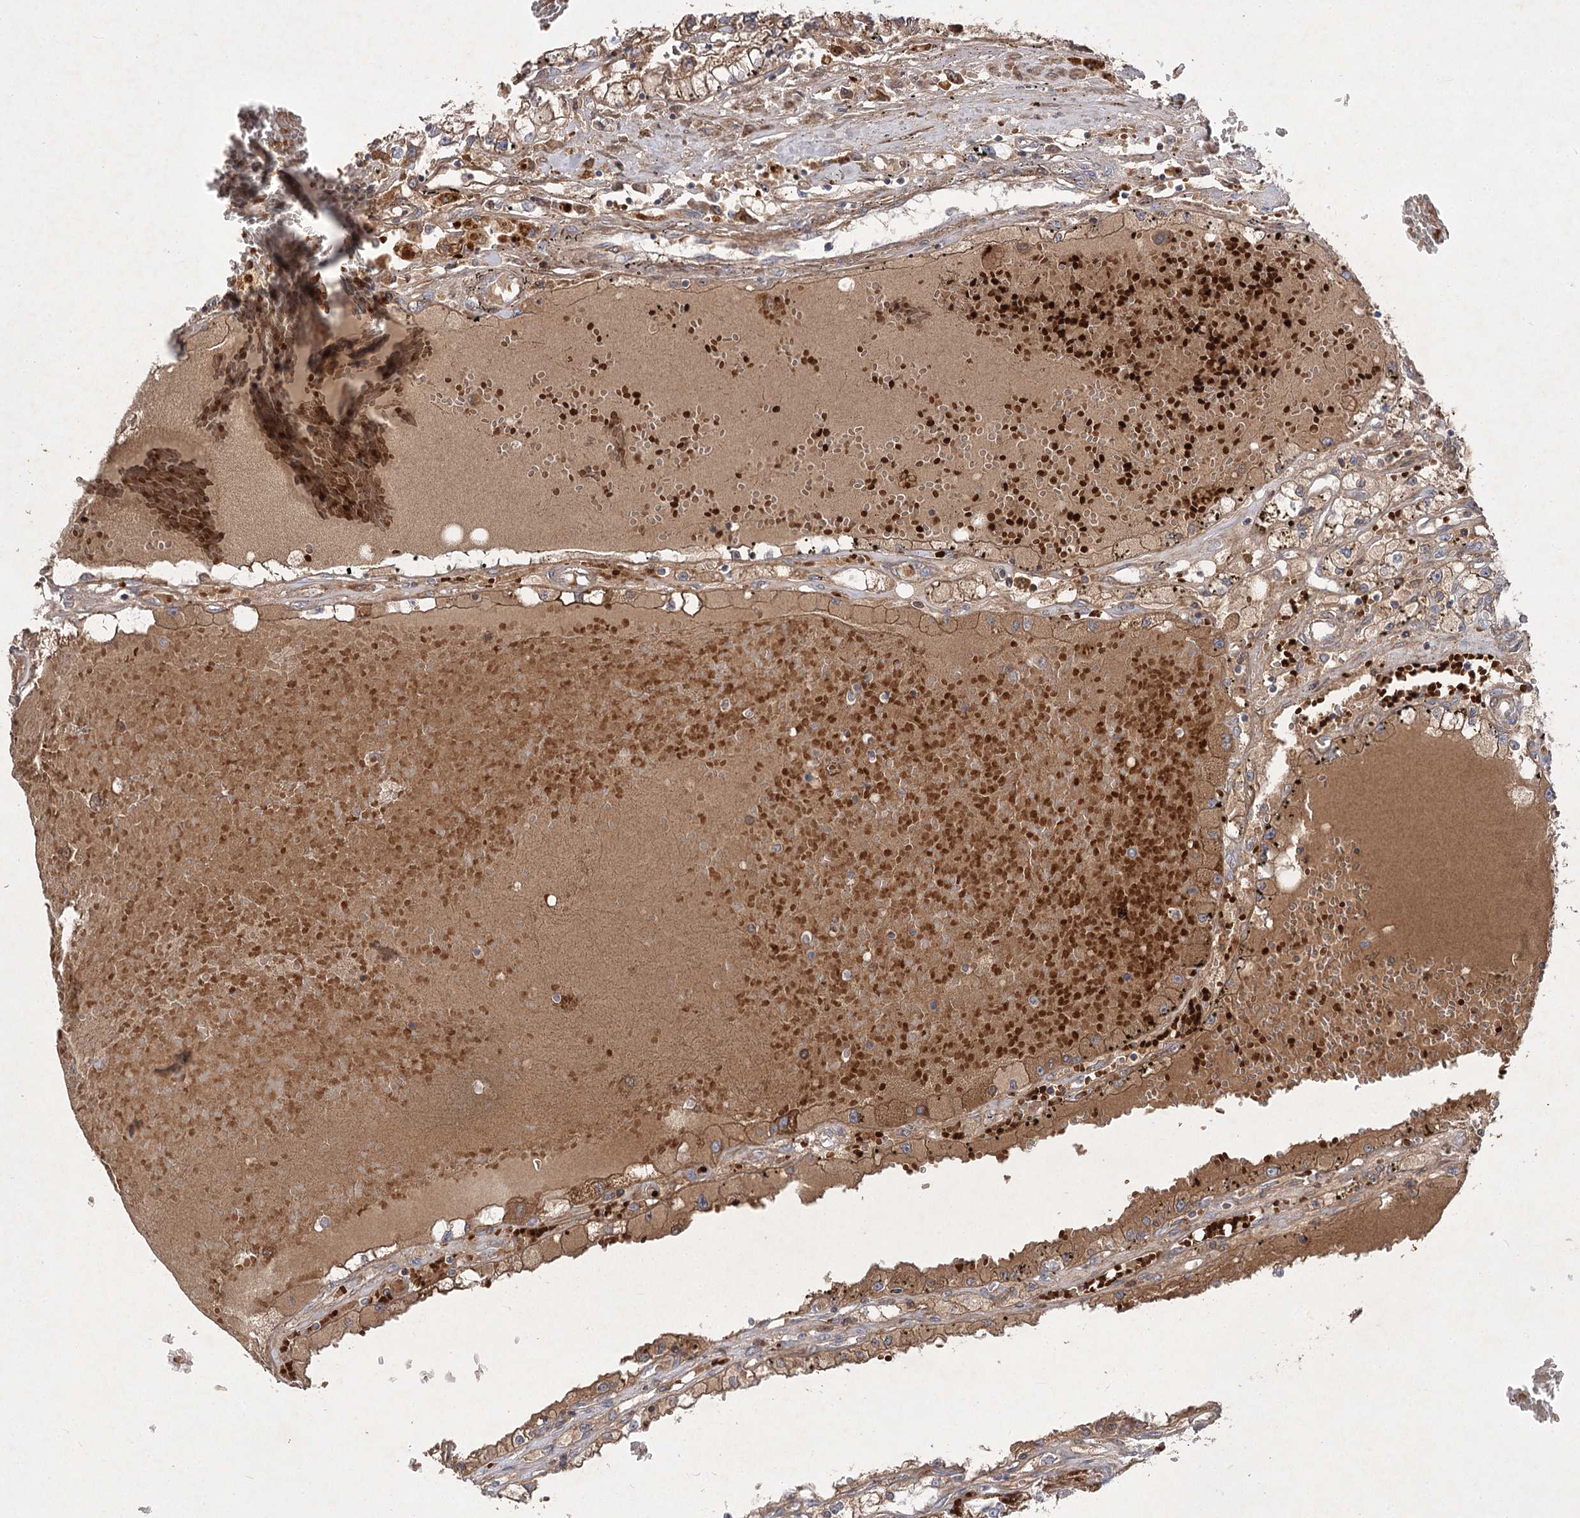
{"staining": {"intensity": "moderate", "quantity": "25%-75%", "location": "cytoplasmic/membranous"}, "tissue": "renal cancer", "cell_type": "Tumor cells", "image_type": "cancer", "snomed": [{"axis": "morphology", "description": "Adenocarcinoma, NOS"}, {"axis": "topography", "description": "Kidney"}], "caption": "Moderate cytoplasmic/membranous expression for a protein is appreciated in about 25%-75% of tumor cells of adenocarcinoma (renal) using immunohistochemistry (IHC).", "gene": "KIAA0825", "patient": {"sex": "male", "age": 56}}